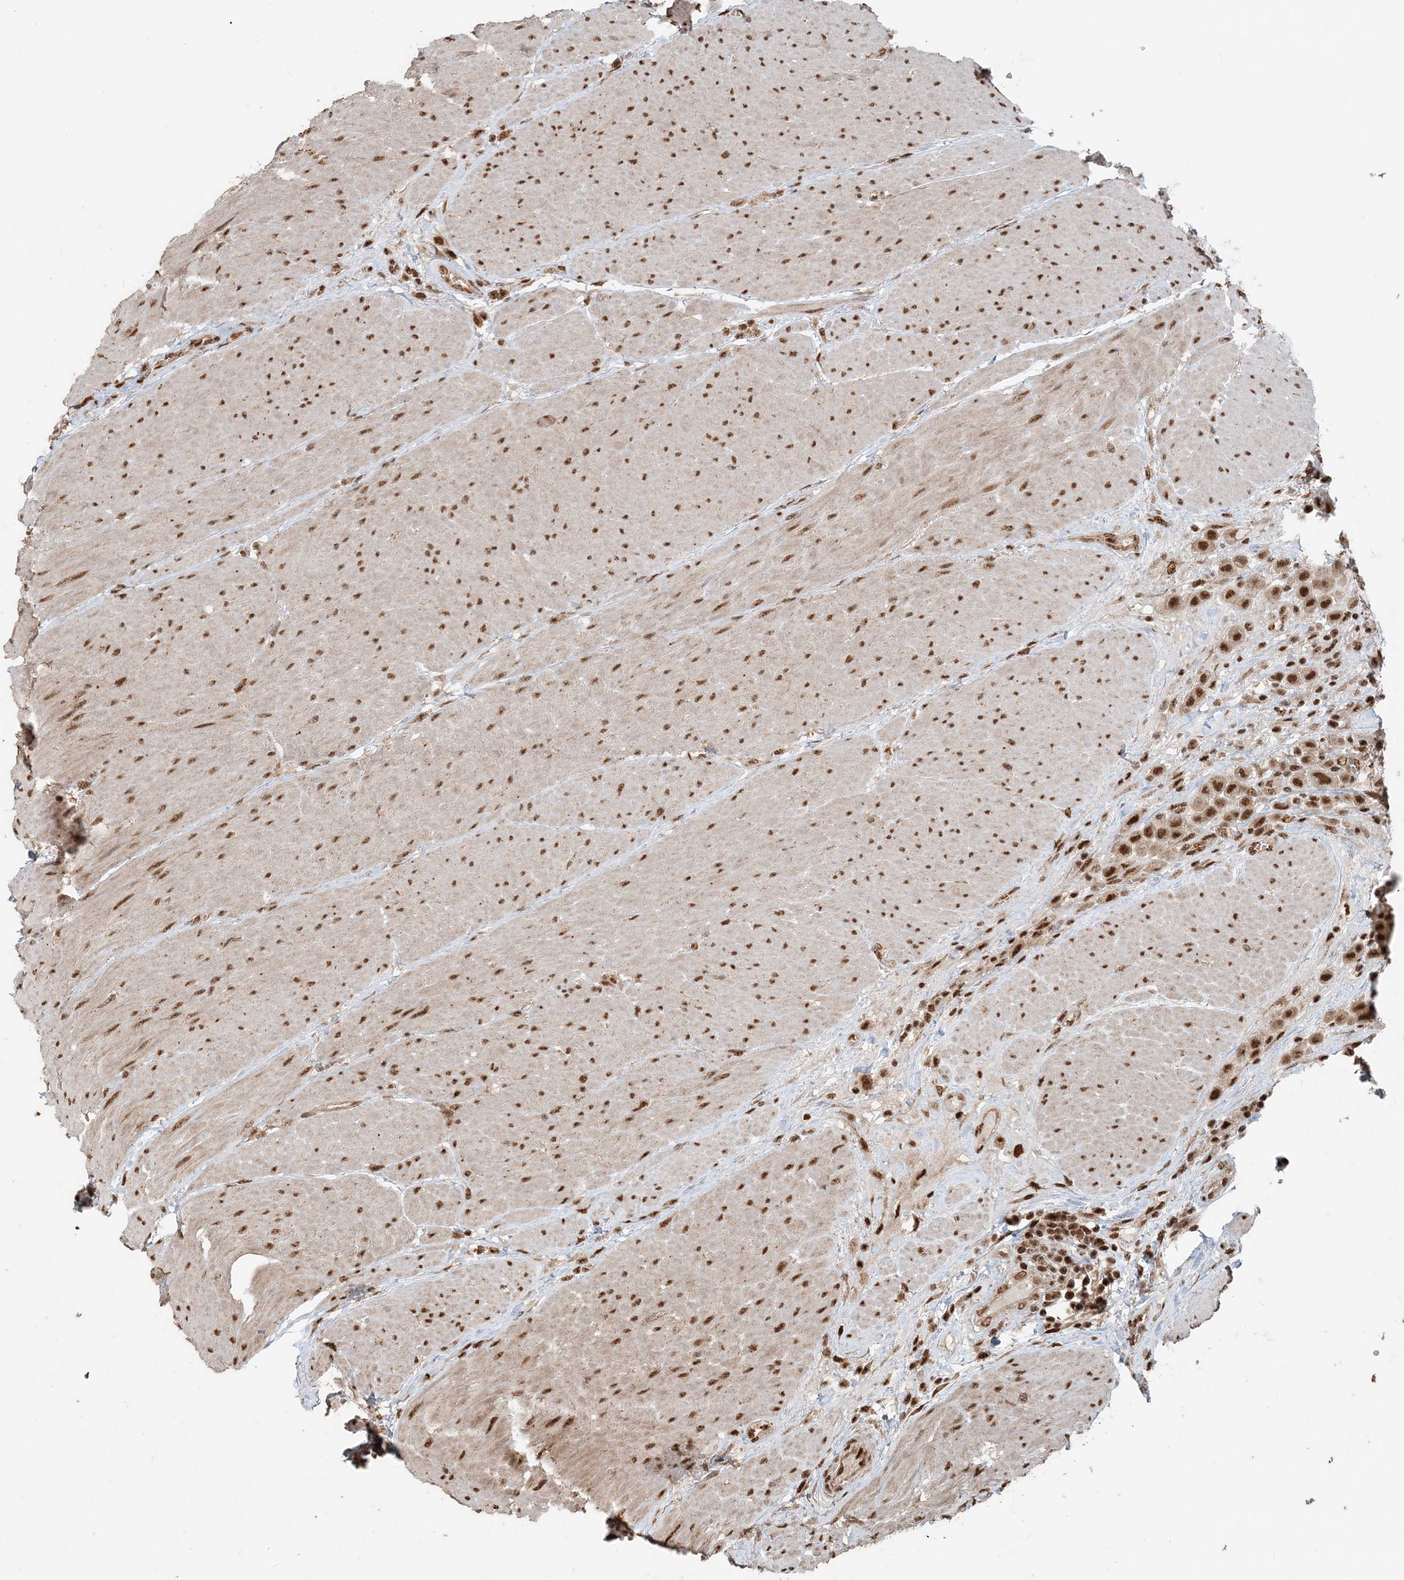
{"staining": {"intensity": "moderate", "quantity": ">75%", "location": "nuclear"}, "tissue": "urothelial cancer", "cell_type": "Tumor cells", "image_type": "cancer", "snomed": [{"axis": "morphology", "description": "Urothelial carcinoma, High grade"}, {"axis": "topography", "description": "Urinary bladder"}], "caption": "Immunohistochemistry (IHC) of human urothelial carcinoma (high-grade) displays medium levels of moderate nuclear expression in approximately >75% of tumor cells.", "gene": "ARHGAP35", "patient": {"sex": "male", "age": 50}}